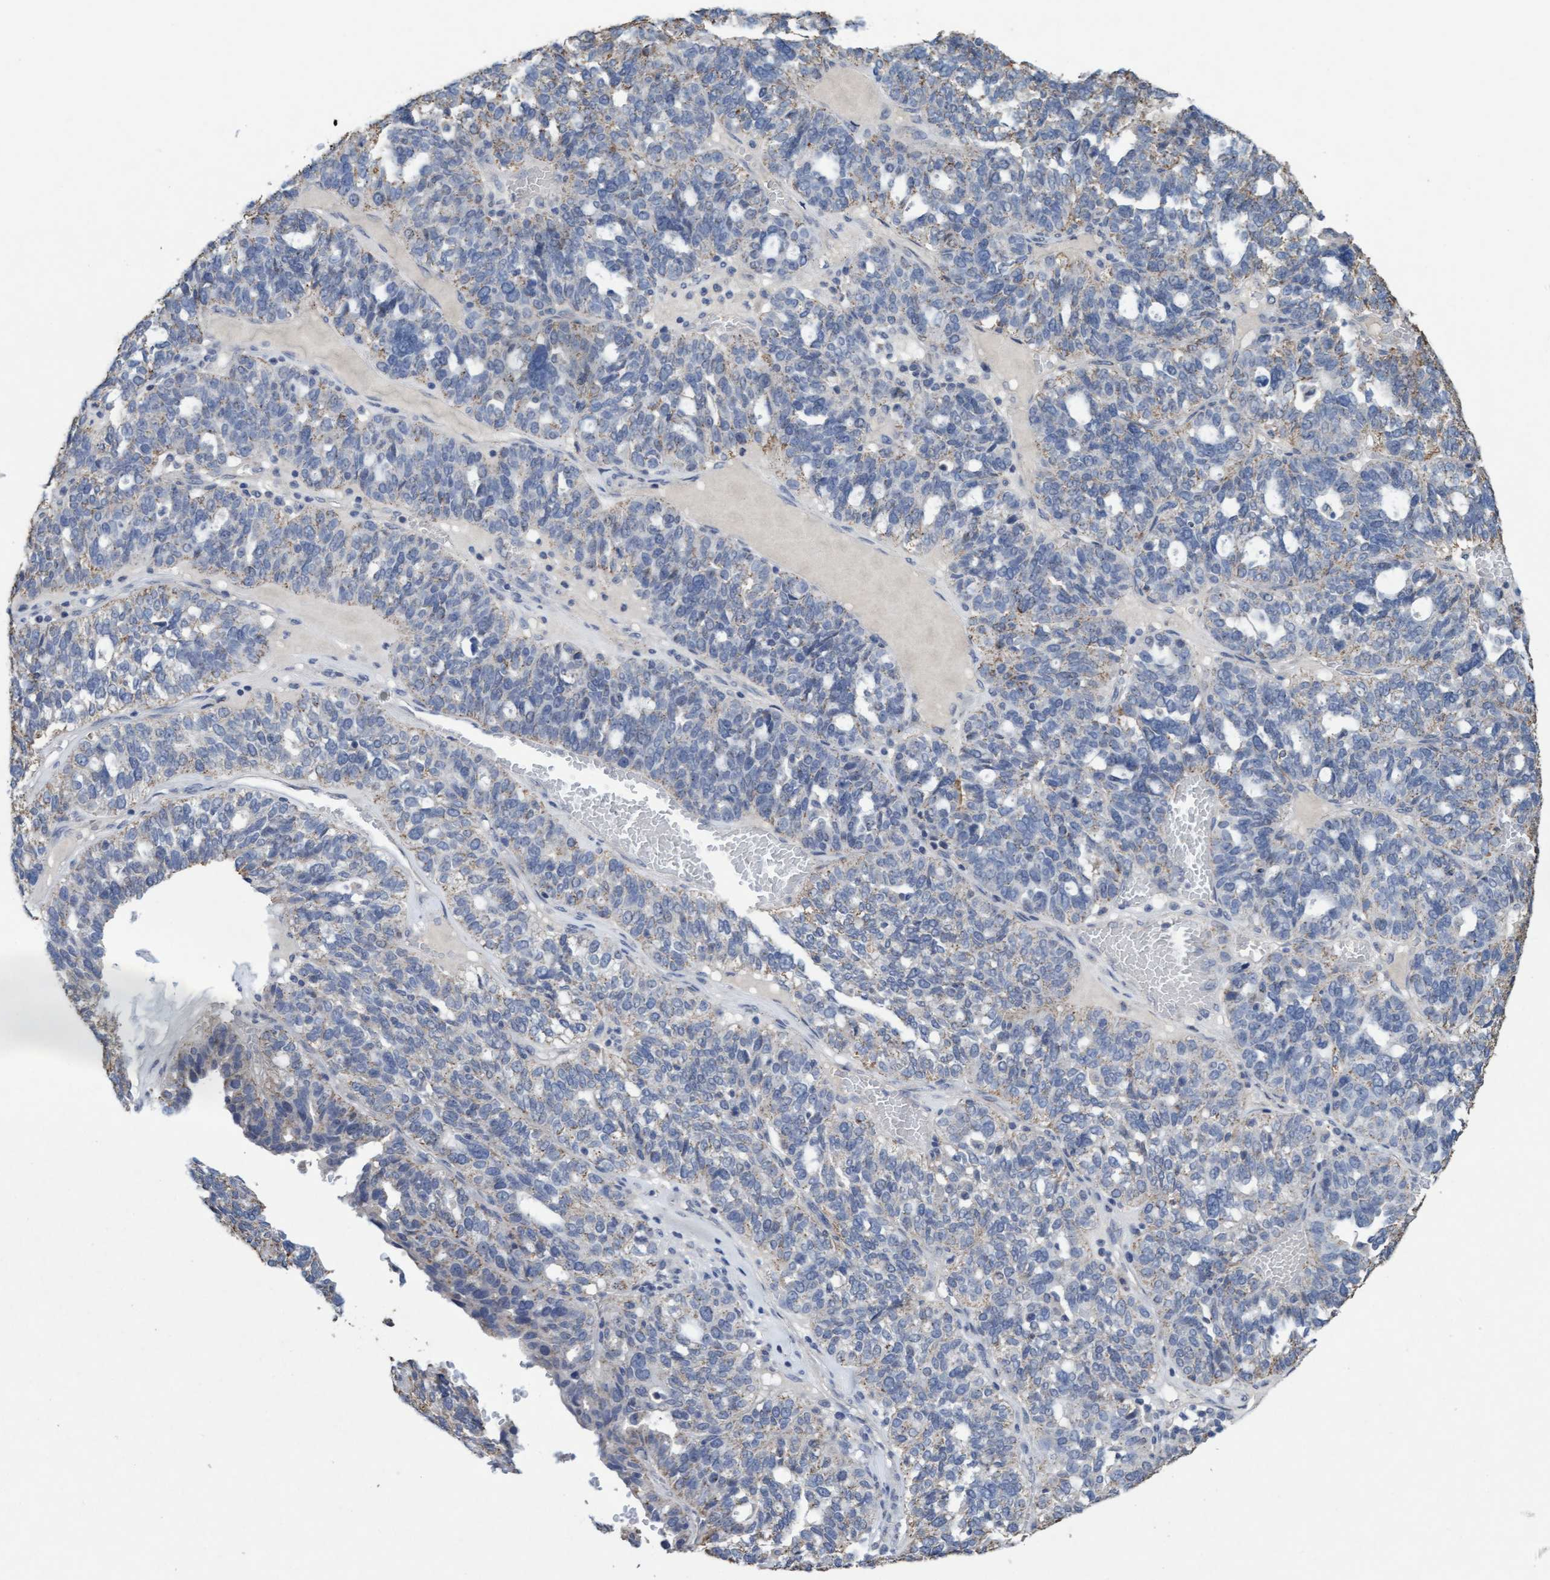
{"staining": {"intensity": "weak", "quantity": "<25%", "location": "cytoplasmic/membranous"}, "tissue": "ovarian cancer", "cell_type": "Tumor cells", "image_type": "cancer", "snomed": [{"axis": "morphology", "description": "Cystadenocarcinoma, serous, NOS"}, {"axis": "topography", "description": "Ovary"}], "caption": "Photomicrograph shows no protein staining in tumor cells of ovarian cancer (serous cystadenocarcinoma) tissue.", "gene": "VSIG8", "patient": {"sex": "female", "age": 59}}